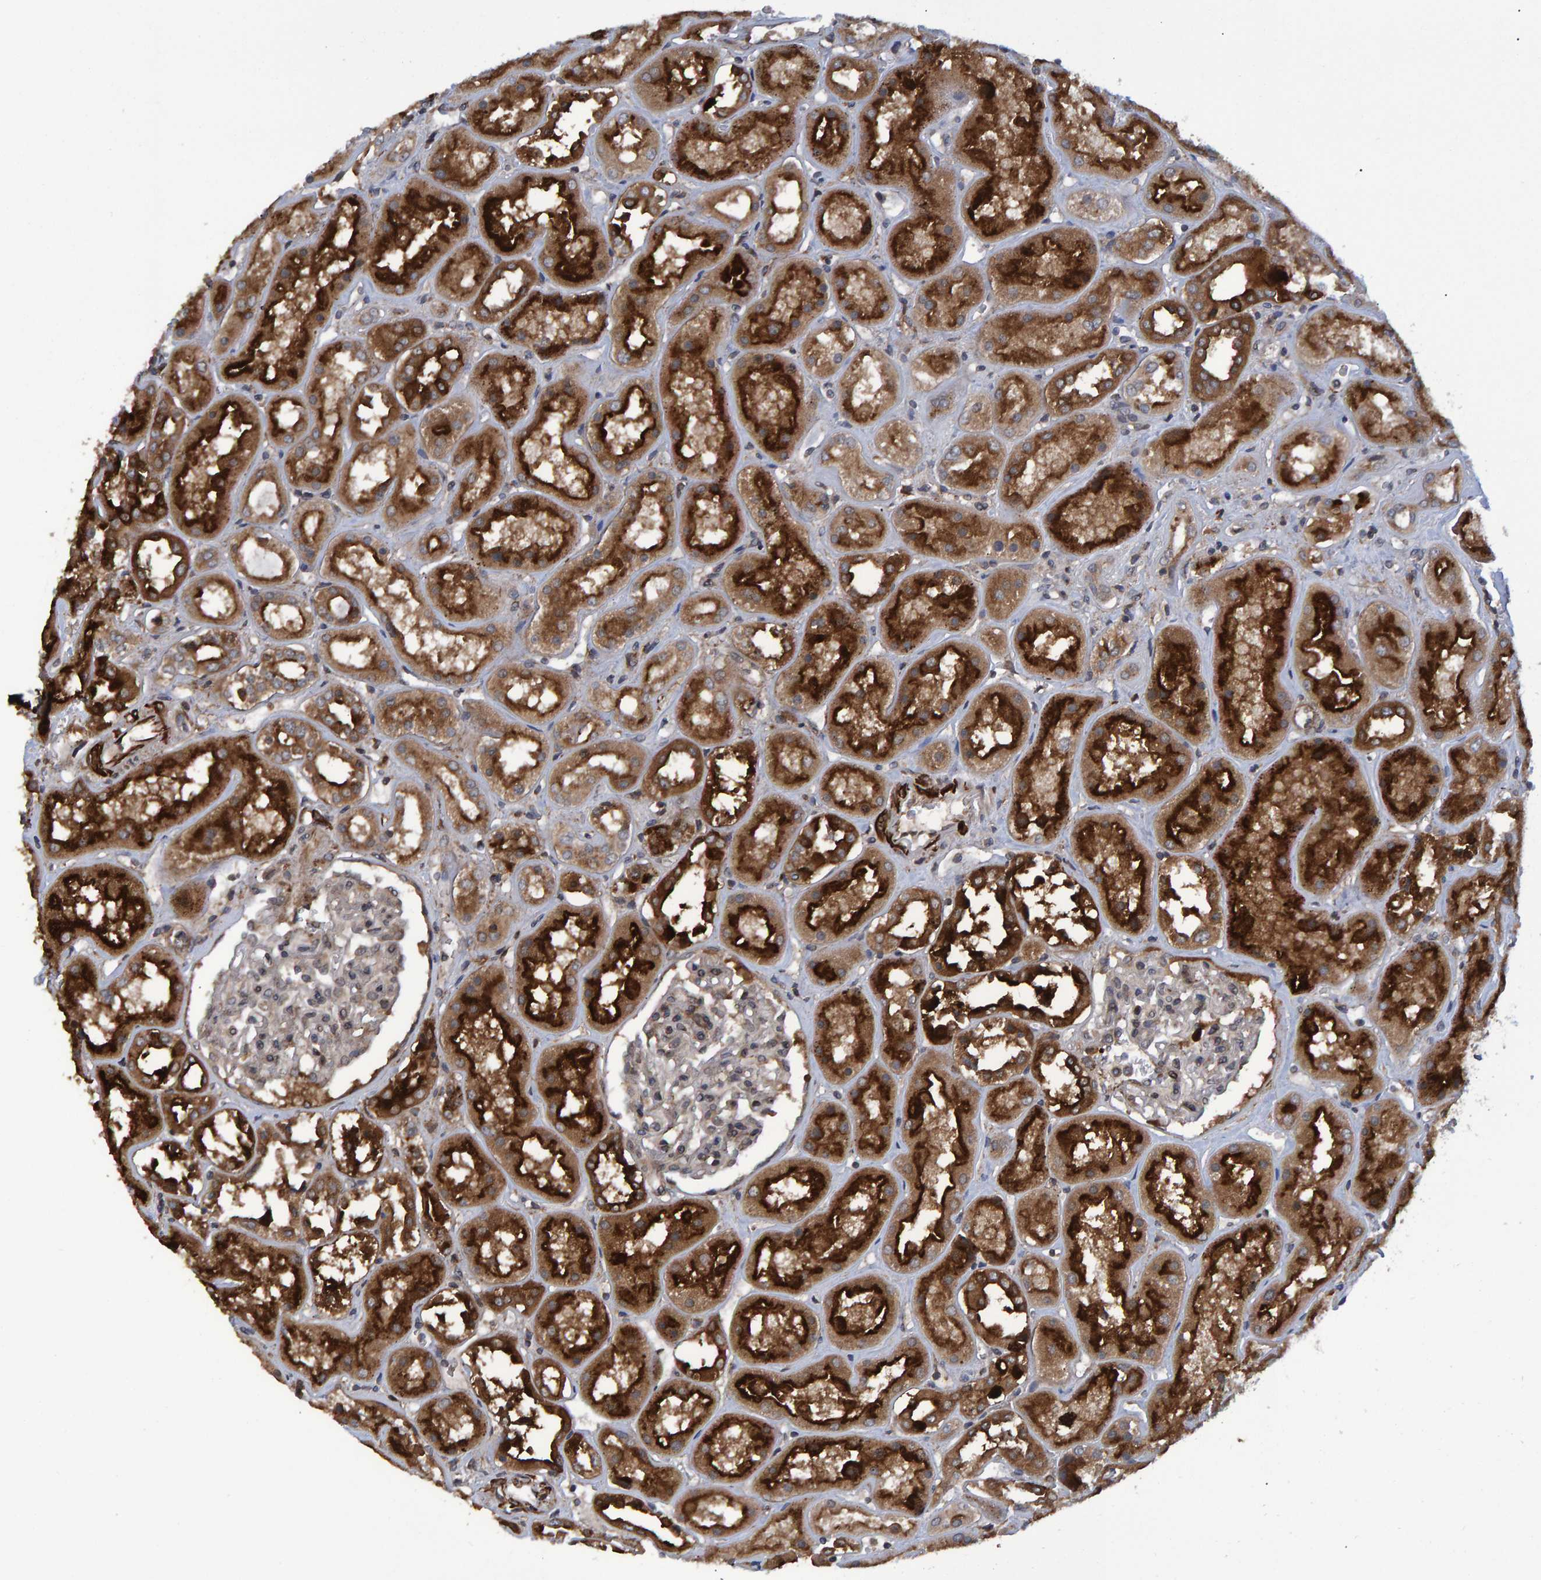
{"staining": {"intensity": "moderate", "quantity": "<25%", "location": "cytoplasmic/membranous"}, "tissue": "kidney", "cell_type": "Cells in glomeruli", "image_type": "normal", "snomed": [{"axis": "morphology", "description": "Normal tissue, NOS"}, {"axis": "topography", "description": "Kidney"}], "caption": "Protein expression analysis of benign human kidney reveals moderate cytoplasmic/membranous expression in approximately <25% of cells in glomeruli. The protein of interest is shown in brown color, while the nuclei are stained blue.", "gene": "ATP6V1H", "patient": {"sex": "male", "age": 70}}